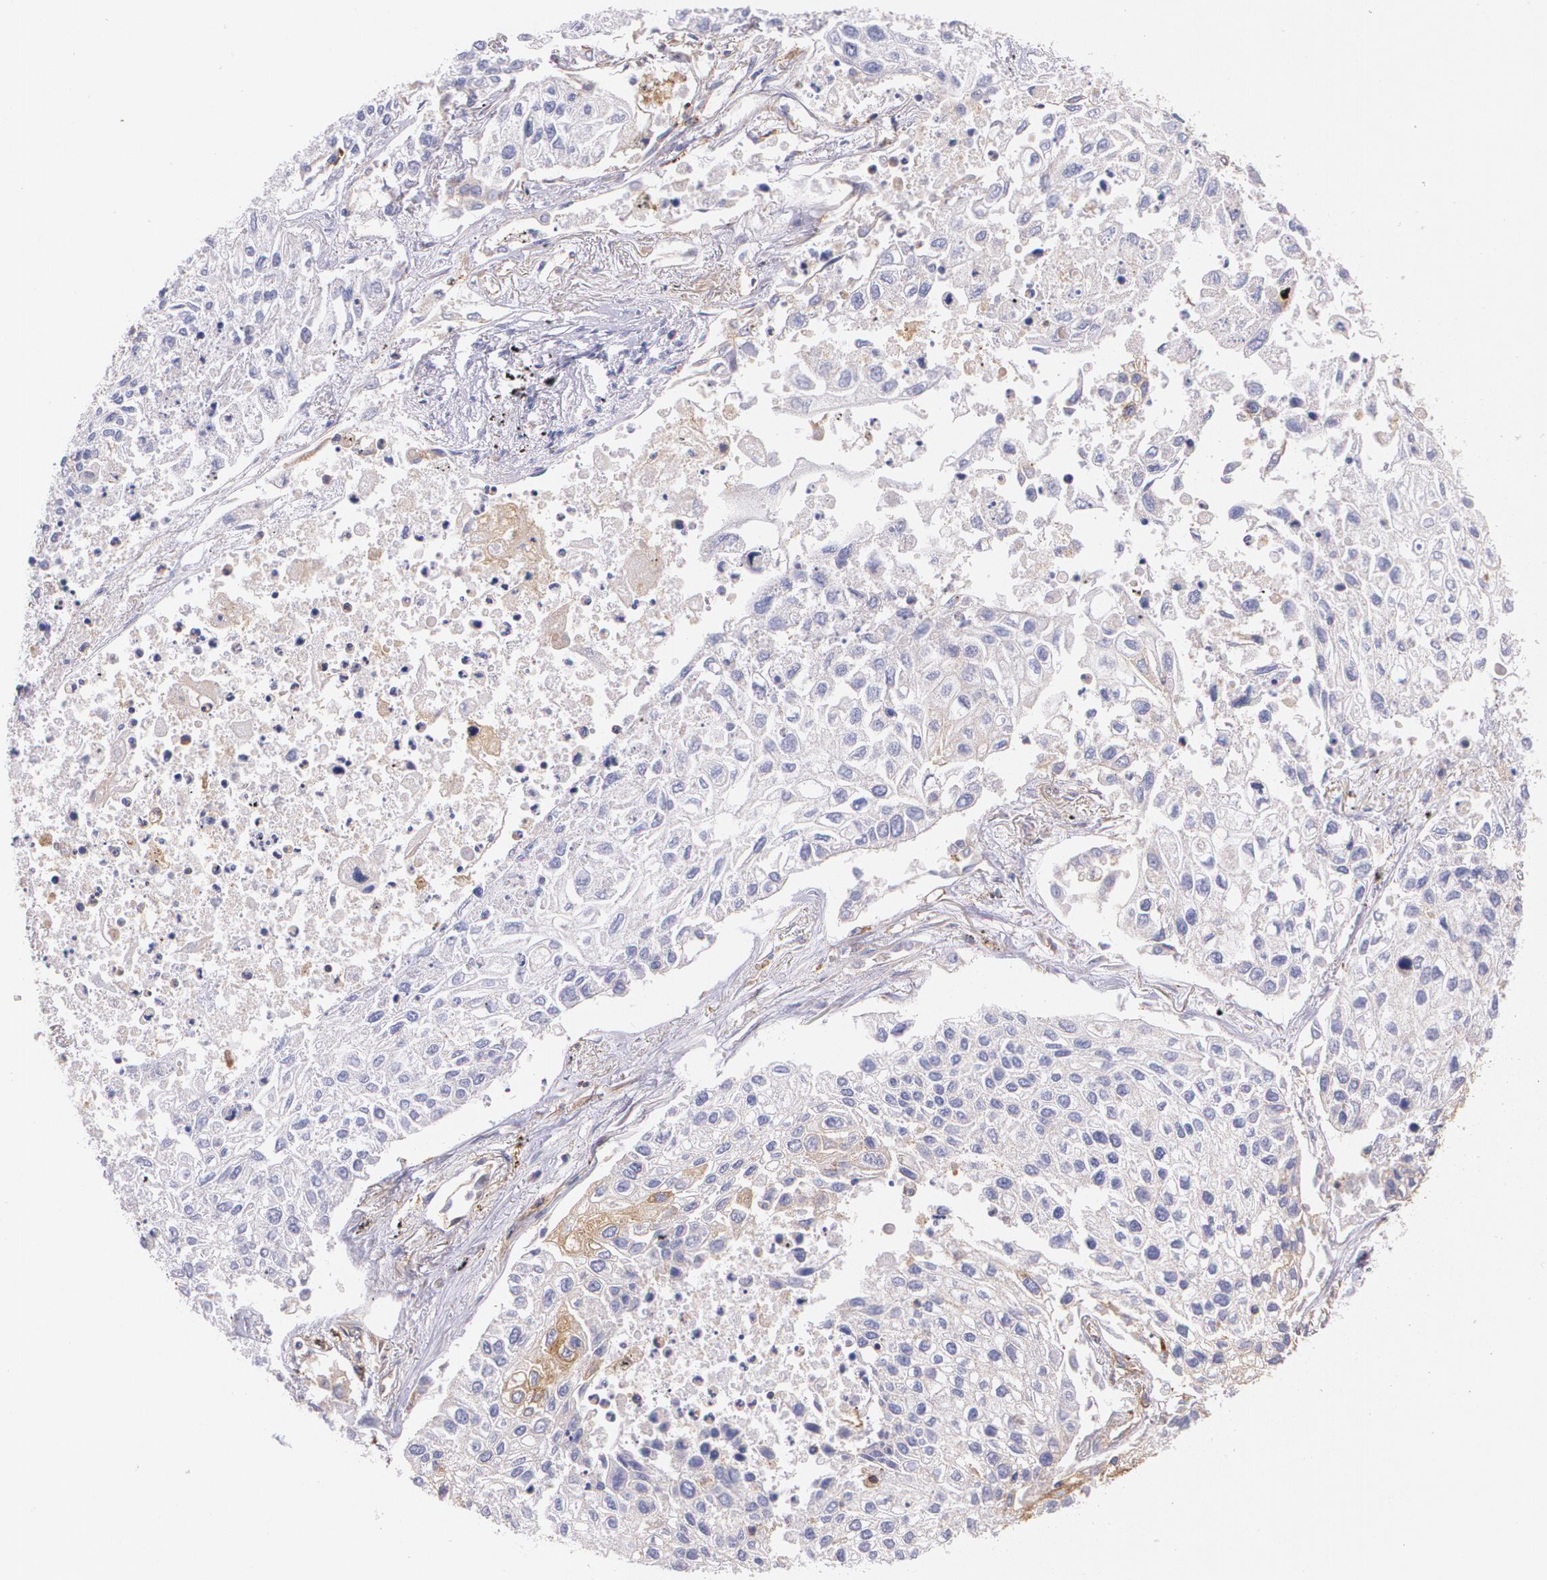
{"staining": {"intensity": "moderate", "quantity": "25%-75%", "location": "cytoplasmic/membranous"}, "tissue": "lung cancer", "cell_type": "Tumor cells", "image_type": "cancer", "snomed": [{"axis": "morphology", "description": "Squamous cell carcinoma, NOS"}, {"axis": "topography", "description": "Lung"}], "caption": "Immunohistochemistry of human lung cancer demonstrates medium levels of moderate cytoplasmic/membranous expression in approximately 25%-75% of tumor cells.", "gene": "B2M", "patient": {"sex": "male", "age": 75}}